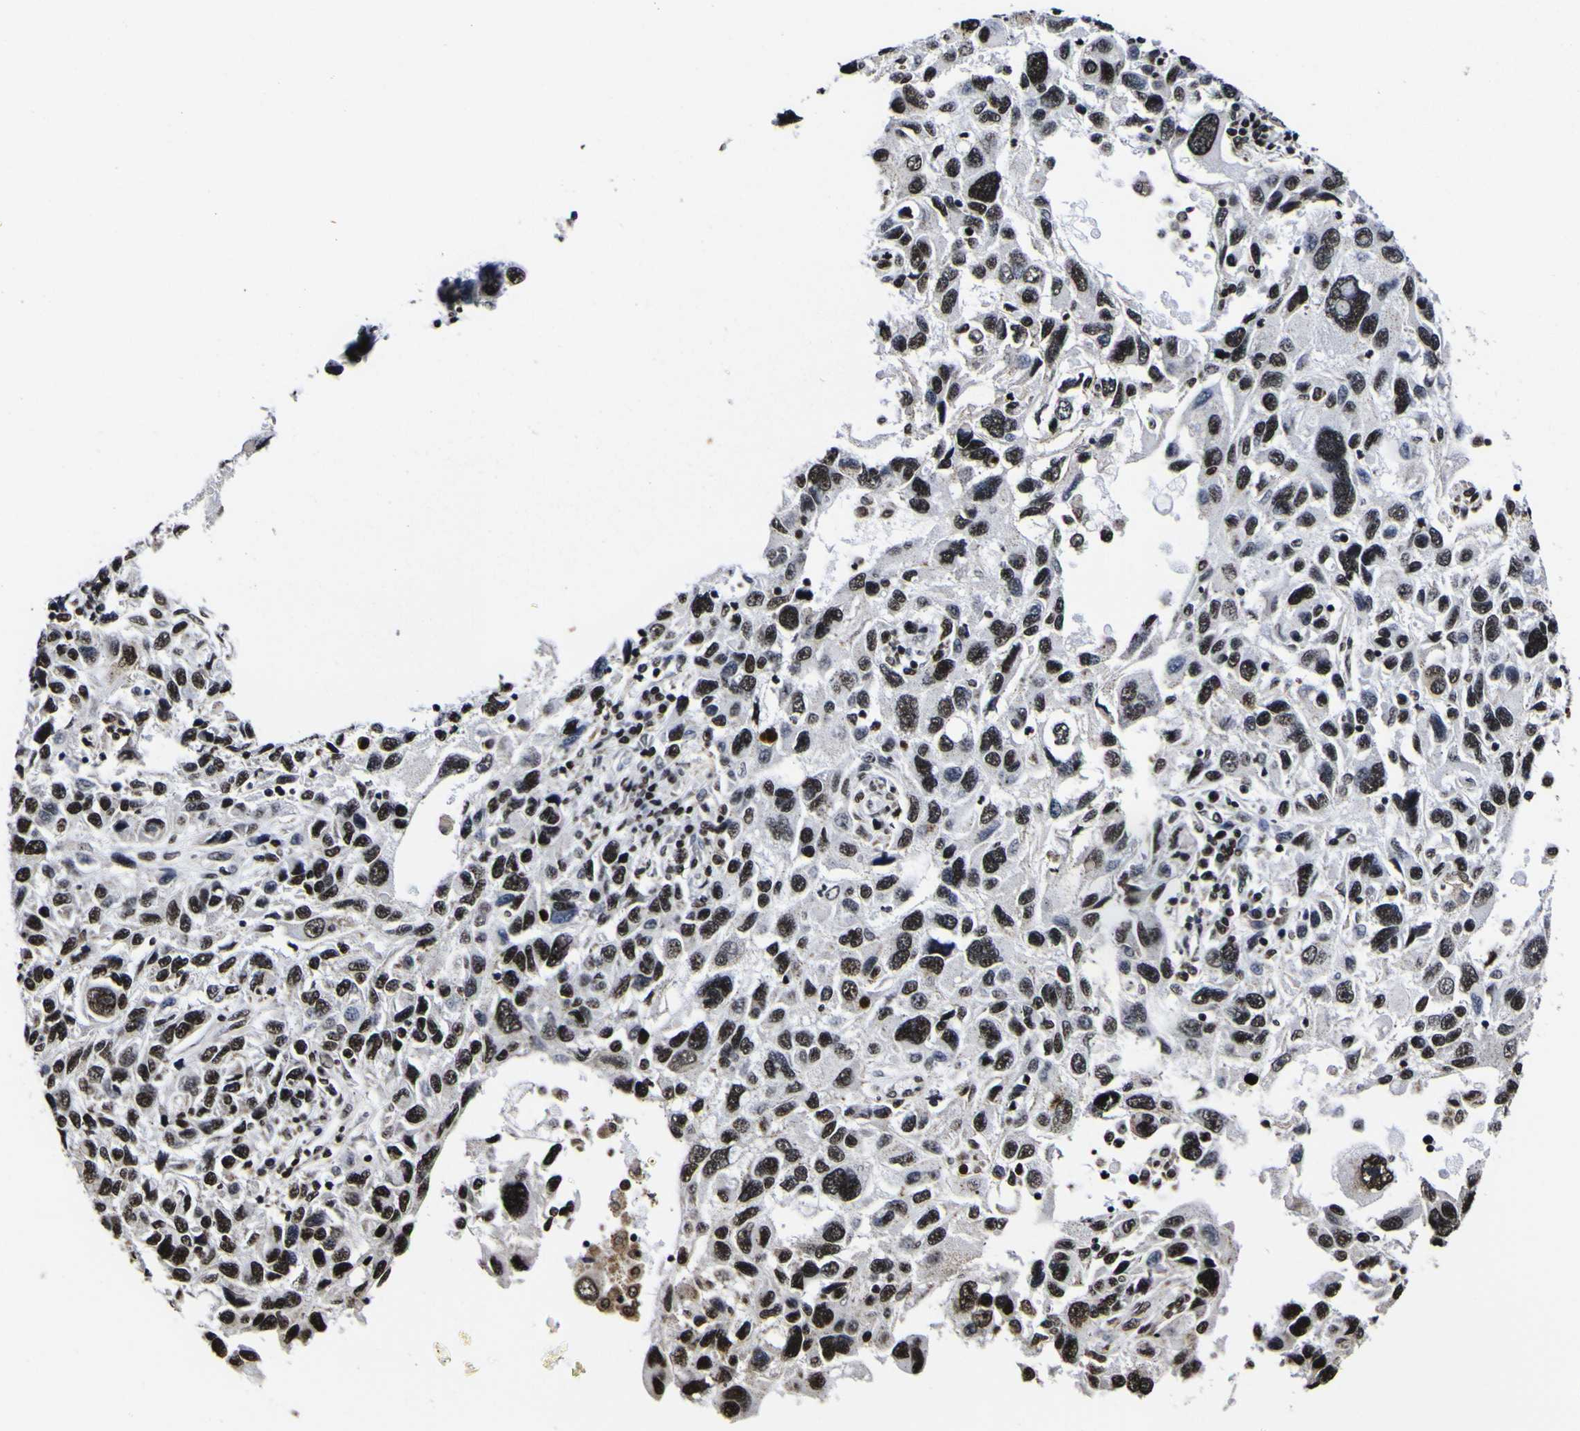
{"staining": {"intensity": "strong", "quantity": ">75%", "location": "nuclear"}, "tissue": "melanoma", "cell_type": "Tumor cells", "image_type": "cancer", "snomed": [{"axis": "morphology", "description": "Malignant melanoma, NOS"}, {"axis": "topography", "description": "Skin"}], "caption": "Tumor cells display high levels of strong nuclear expression in about >75% of cells in melanoma. The staining is performed using DAB (3,3'-diaminobenzidine) brown chromogen to label protein expression. The nuclei are counter-stained blue using hematoxylin.", "gene": "PIAS1", "patient": {"sex": "male", "age": 53}}